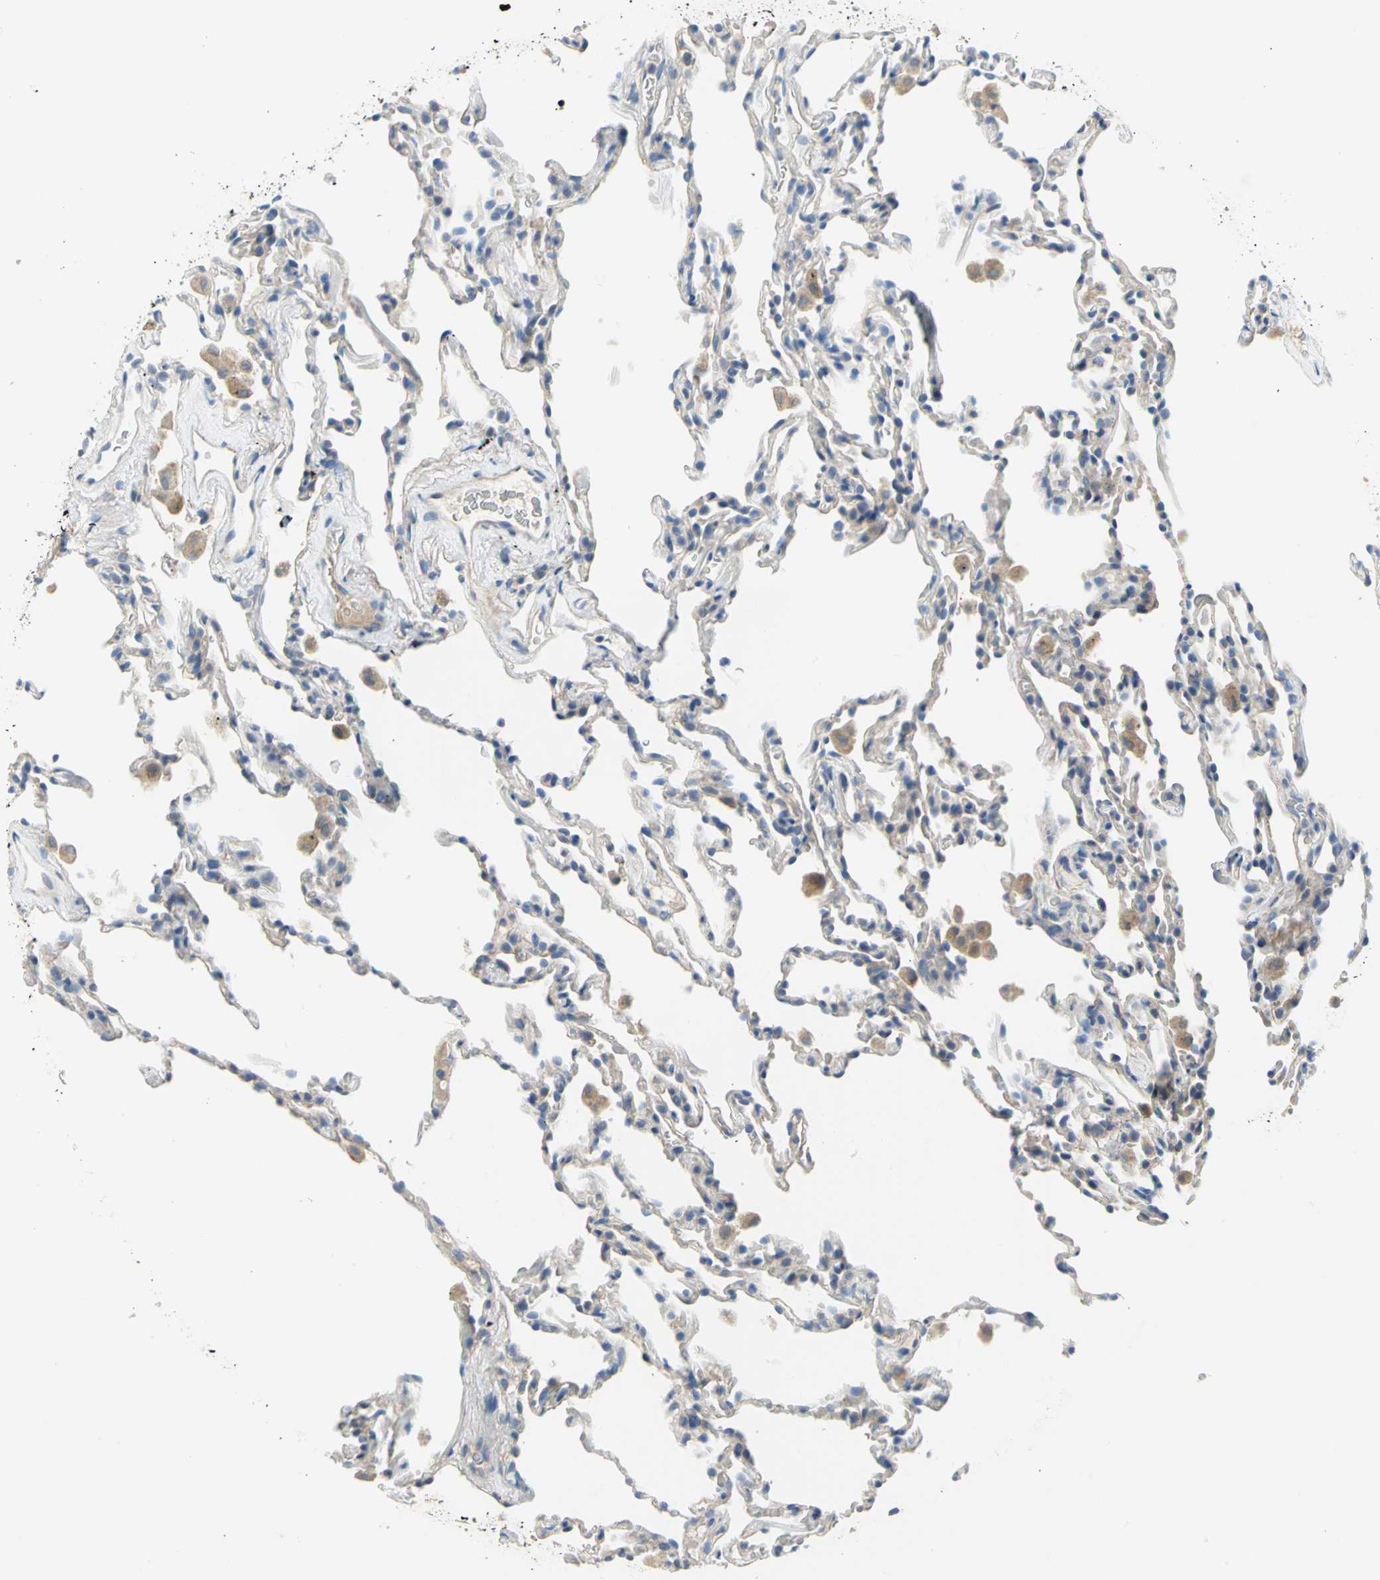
{"staining": {"intensity": "negative", "quantity": "none", "location": "none"}, "tissue": "lung", "cell_type": "Alveolar cells", "image_type": "normal", "snomed": [{"axis": "morphology", "description": "Normal tissue, NOS"}, {"axis": "morphology", "description": "Soft tissue tumor metastatic"}, {"axis": "topography", "description": "Lung"}], "caption": "The micrograph displays no significant staining in alveolar cells of lung. (DAB (3,3'-diaminobenzidine) IHC with hematoxylin counter stain).", "gene": "HTR1F", "patient": {"sex": "male", "age": 59}}